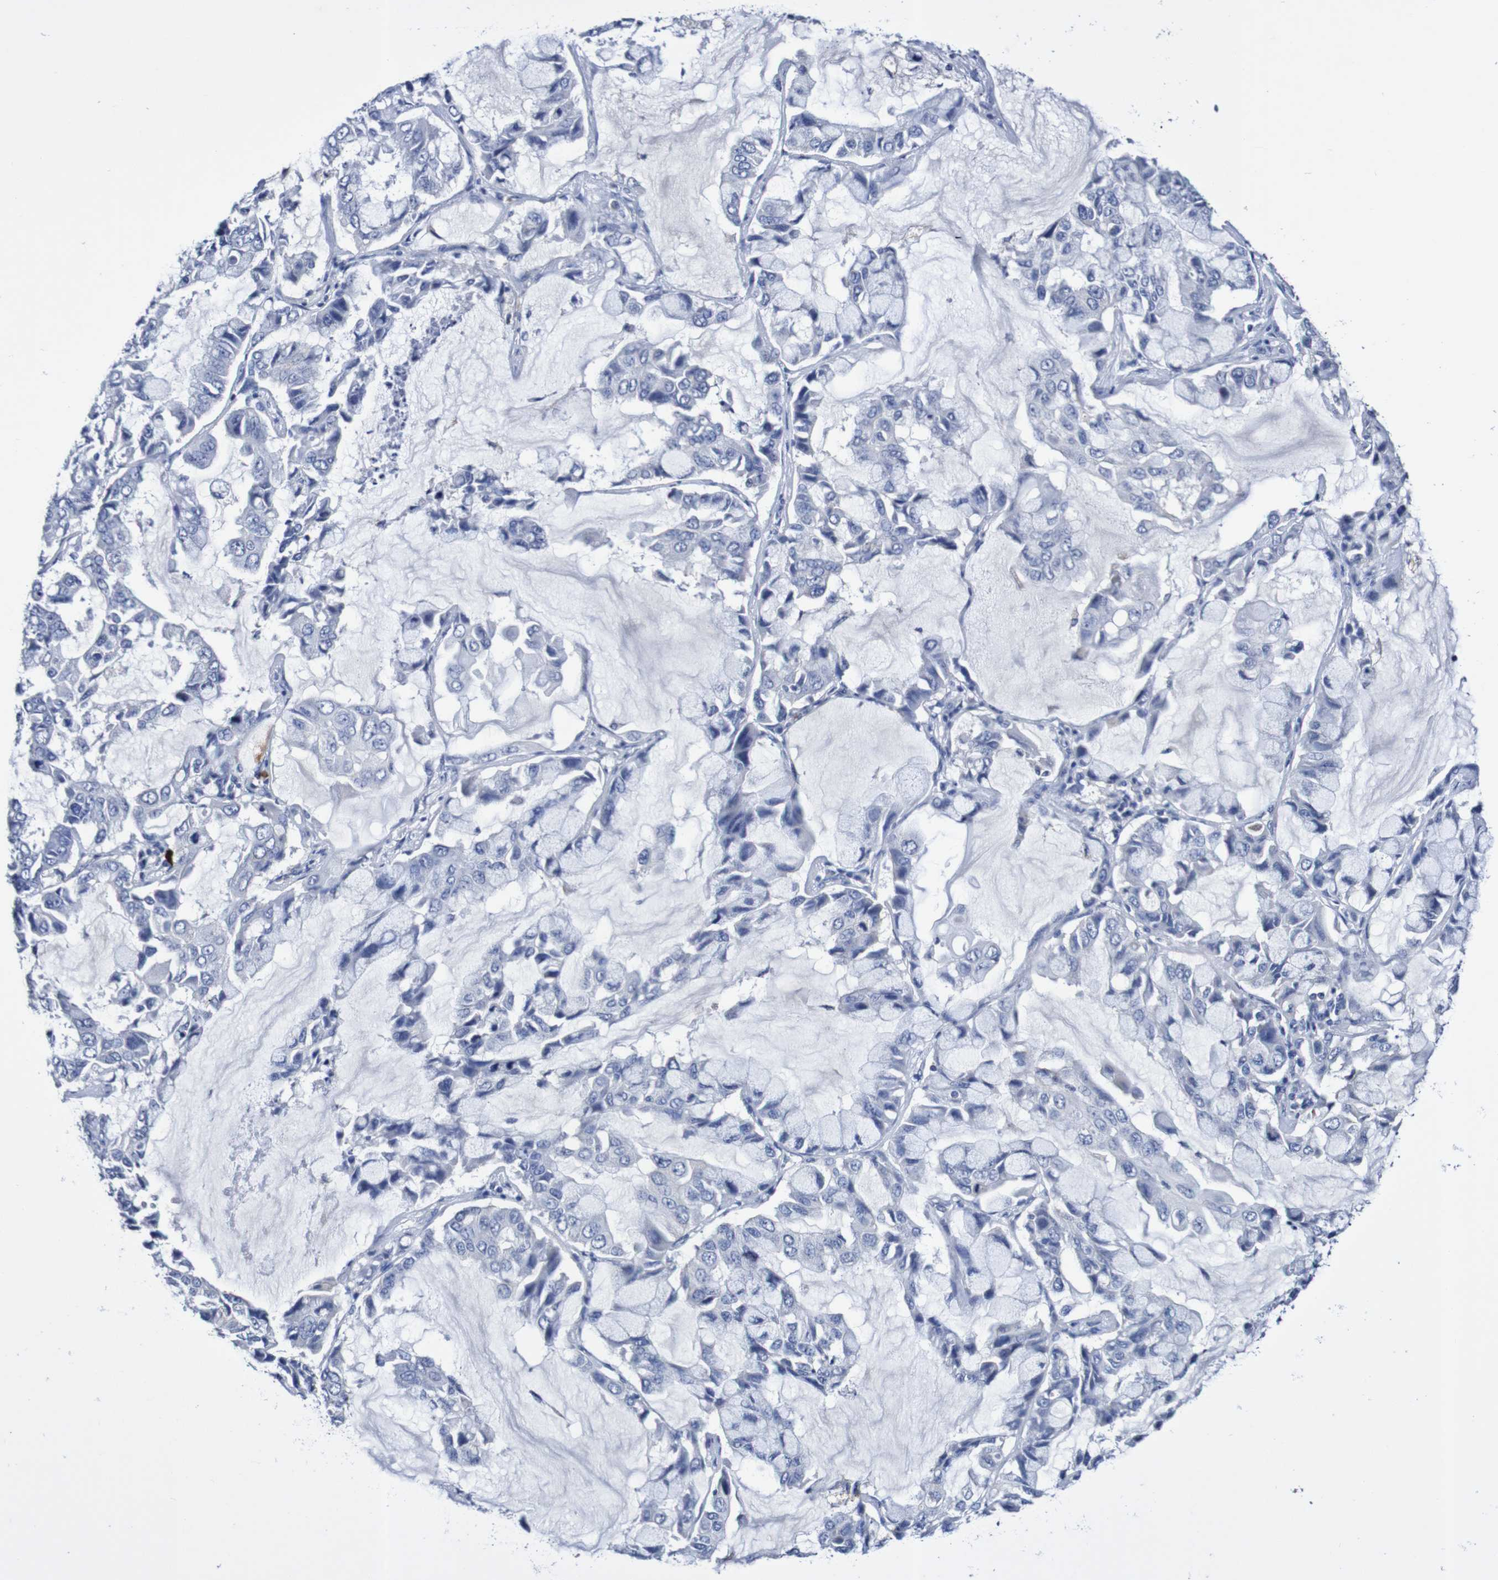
{"staining": {"intensity": "negative", "quantity": "none", "location": "none"}, "tissue": "lung cancer", "cell_type": "Tumor cells", "image_type": "cancer", "snomed": [{"axis": "morphology", "description": "Adenocarcinoma, NOS"}, {"axis": "topography", "description": "Lung"}], "caption": "Immunohistochemistry photomicrograph of neoplastic tissue: human lung cancer (adenocarcinoma) stained with DAB exhibits no significant protein positivity in tumor cells.", "gene": "ACVR1C", "patient": {"sex": "male", "age": 64}}